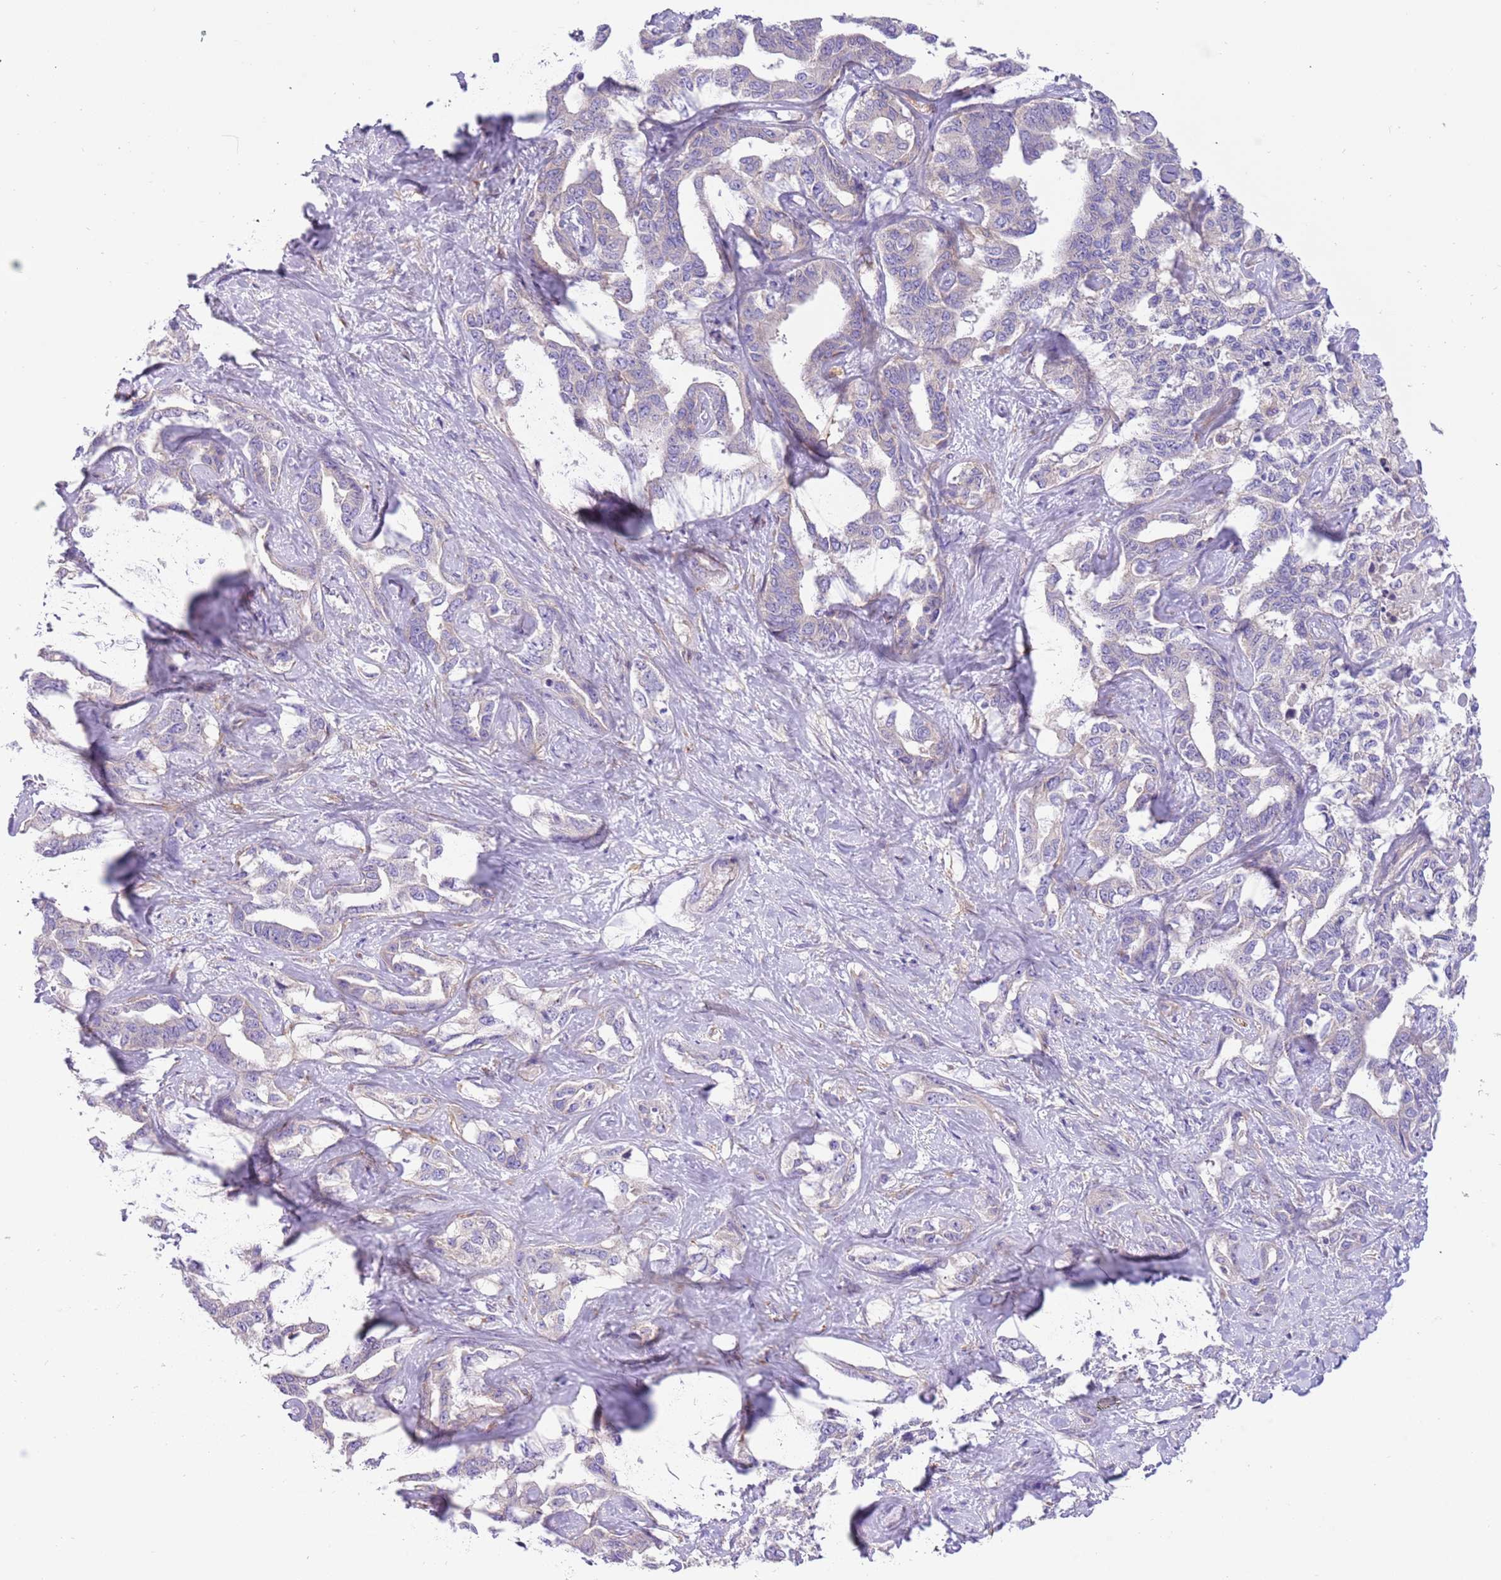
{"staining": {"intensity": "weak", "quantity": "<25%", "location": "cytoplasmic/membranous"}, "tissue": "liver cancer", "cell_type": "Tumor cells", "image_type": "cancer", "snomed": [{"axis": "morphology", "description": "Cholangiocarcinoma"}, {"axis": "topography", "description": "Liver"}], "caption": "A high-resolution micrograph shows IHC staining of liver cancer, which exhibits no significant staining in tumor cells.", "gene": "SERINC3", "patient": {"sex": "male", "age": 59}}